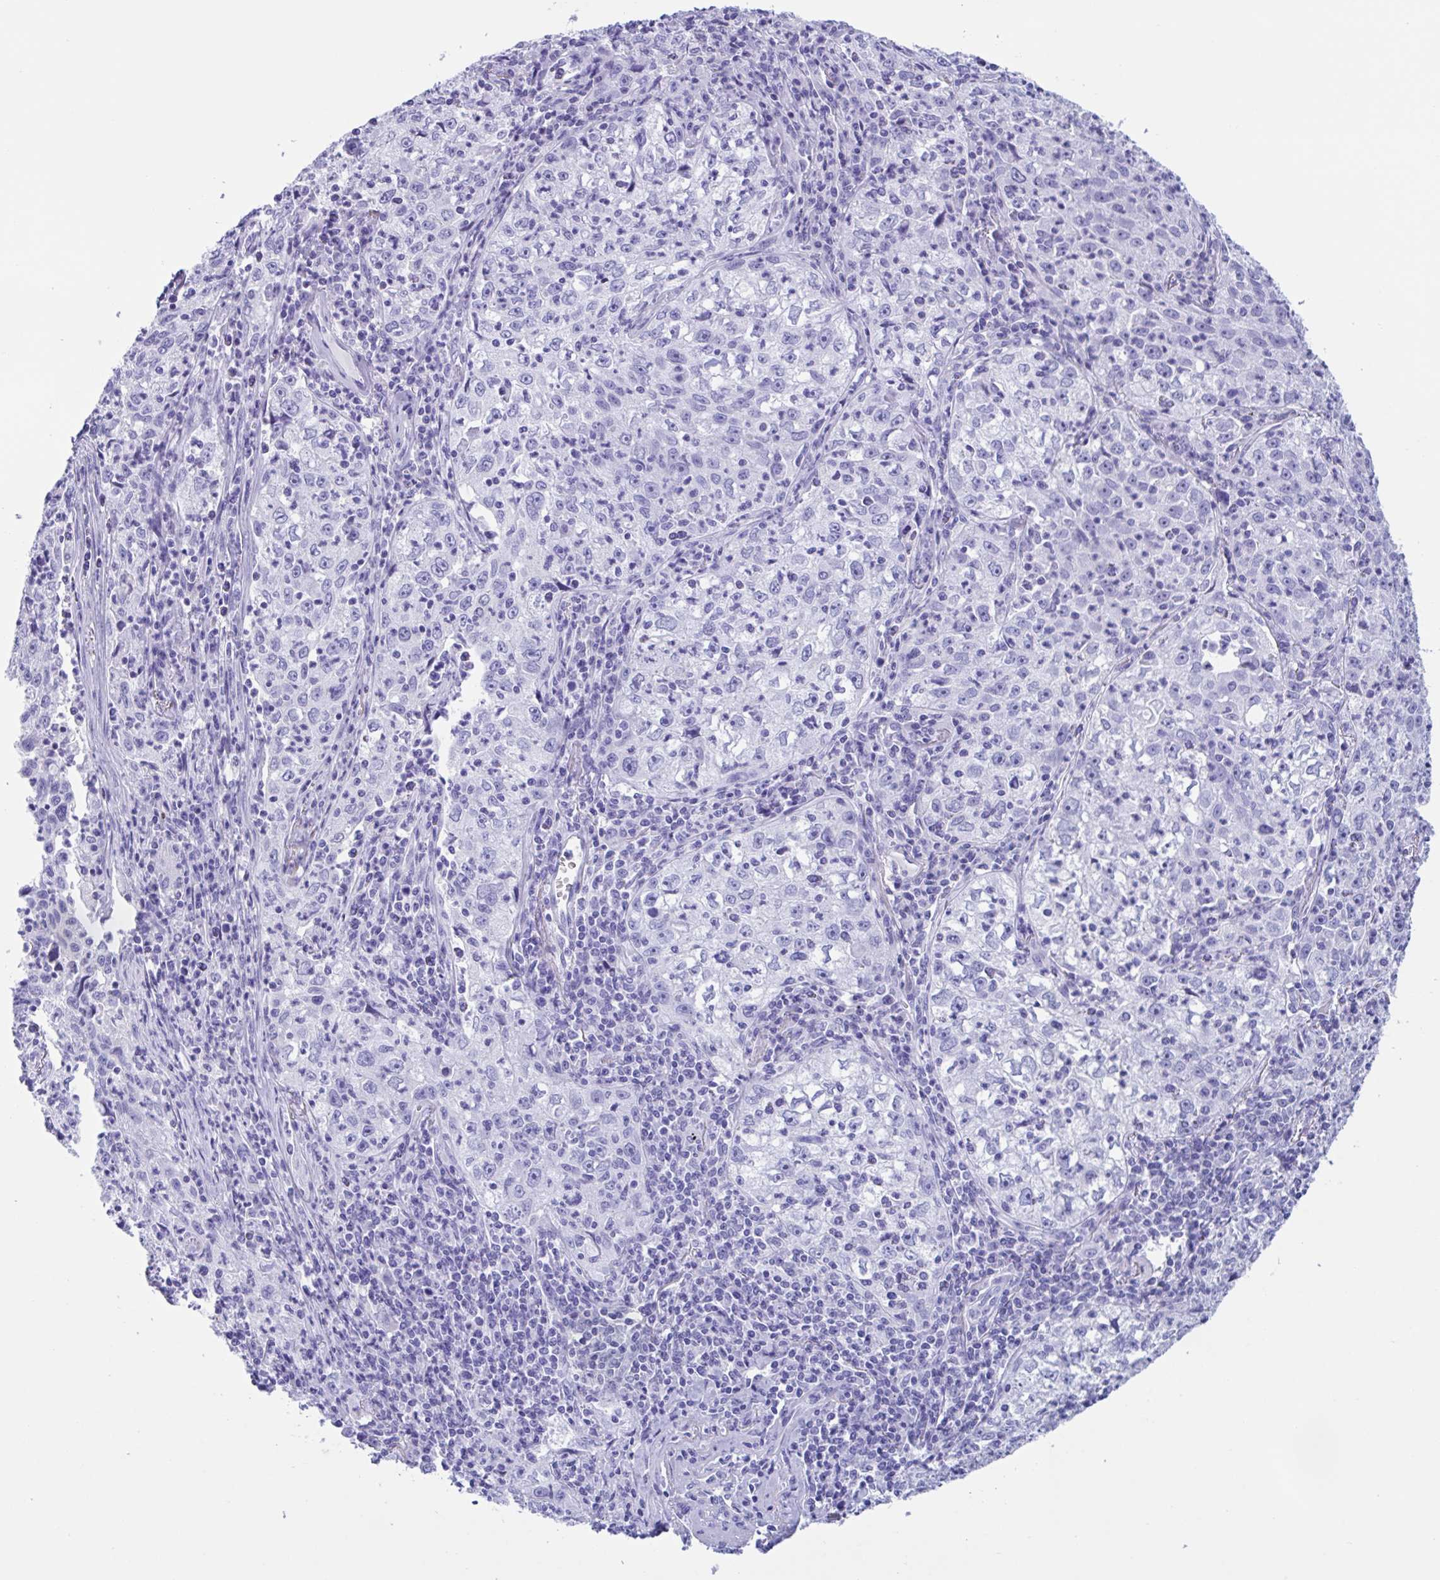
{"staining": {"intensity": "negative", "quantity": "none", "location": "none"}, "tissue": "lung cancer", "cell_type": "Tumor cells", "image_type": "cancer", "snomed": [{"axis": "morphology", "description": "Squamous cell carcinoma, NOS"}, {"axis": "topography", "description": "Lung"}], "caption": "Human lung cancer stained for a protein using IHC reveals no staining in tumor cells.", "gene": "ZNF850", "patient": {"sex": "male", "age": 71}}